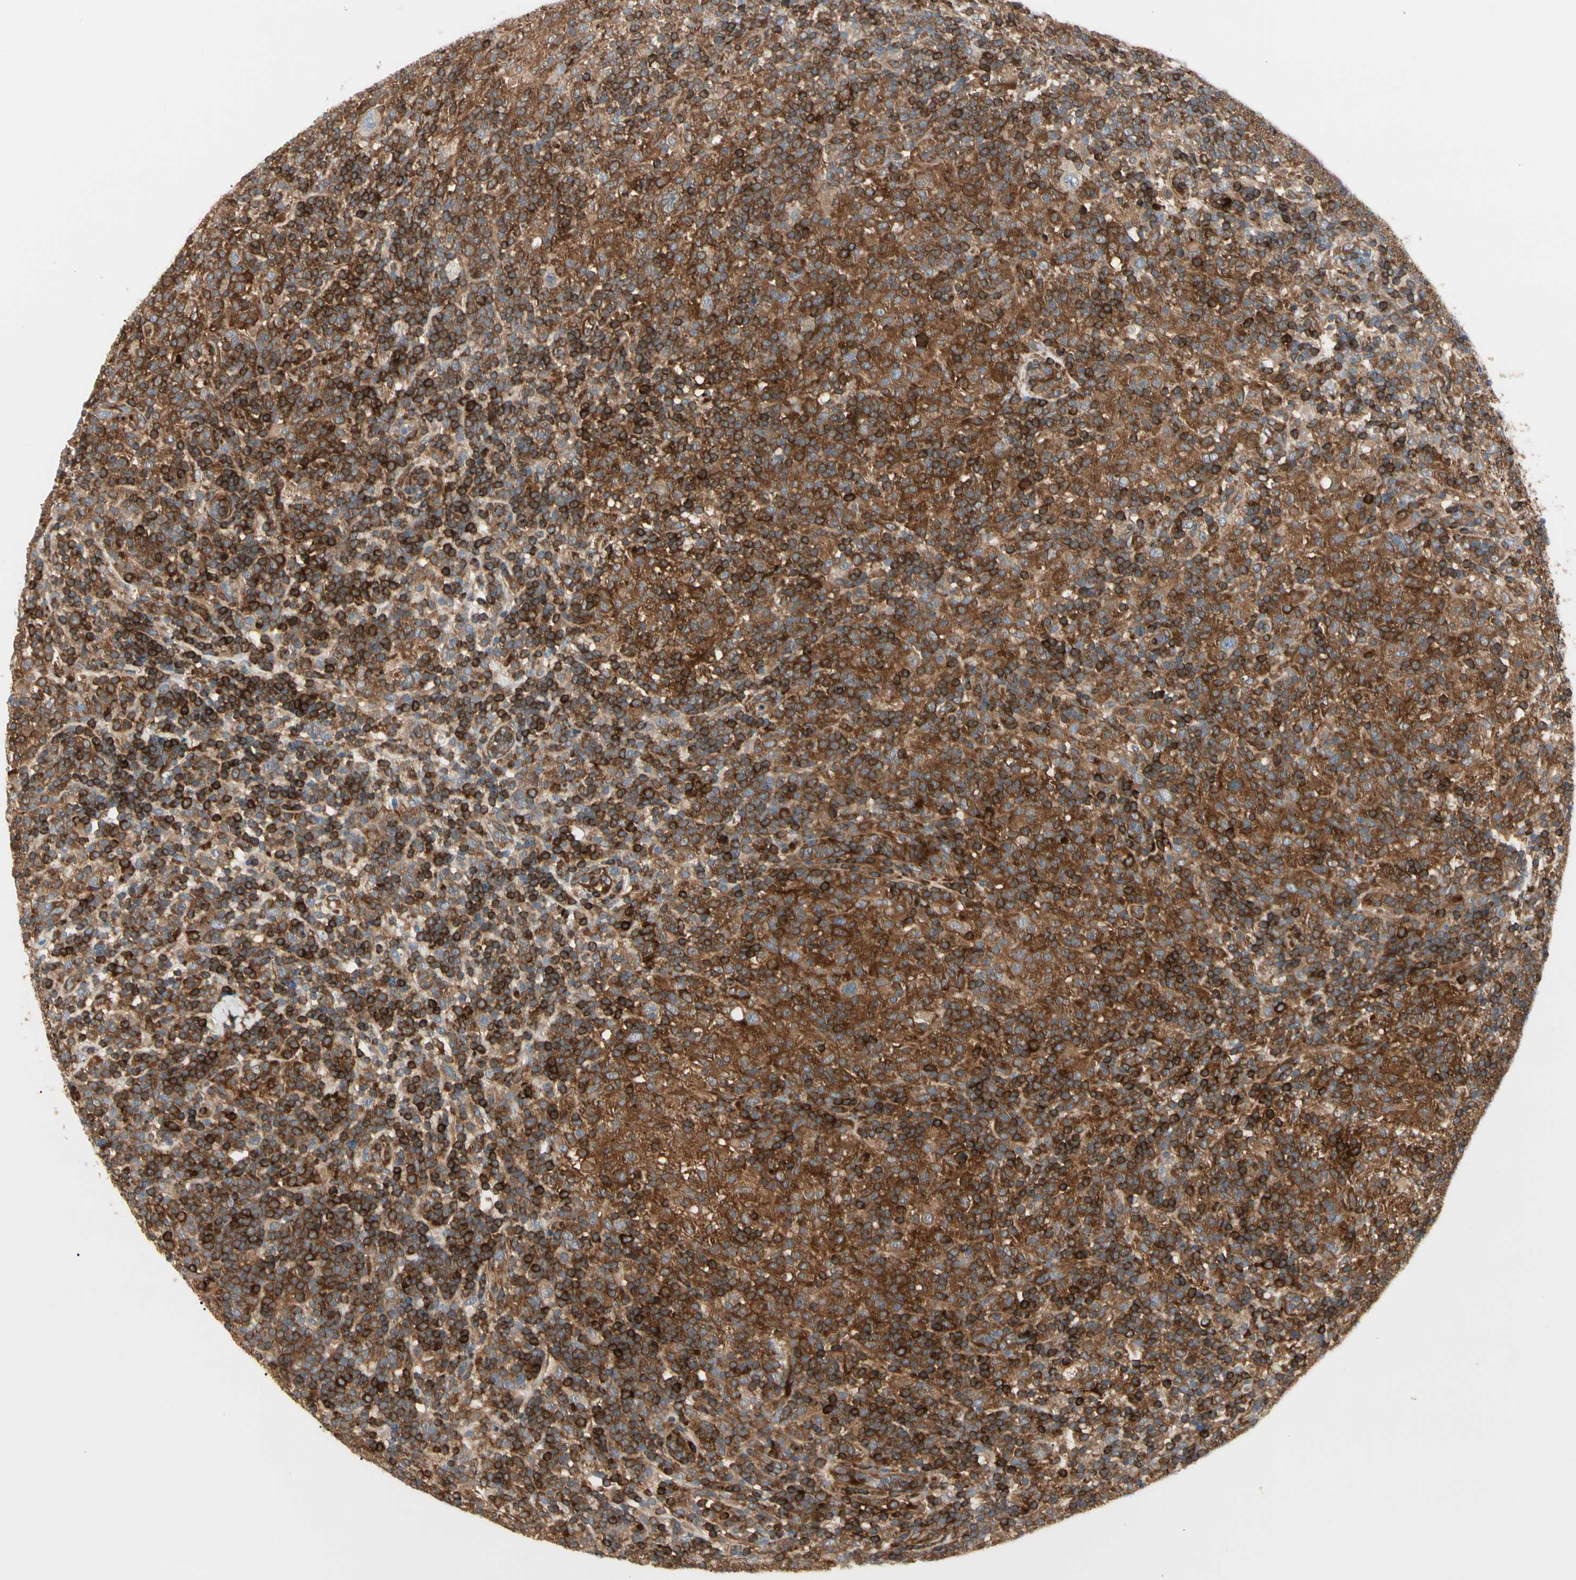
{"staining": {"intensity": "moderate", "quantity": ">75%", "location": "cytoplasmic/membranous"}, "tissue": "lymphoma", "cell_type": "Tumor cells", "image_type": "cancer", "snomed": [{"axis": "morphology", "description": "Hodgkin's disease, NOS"}, {"axis": "topography", "description": "Lymph node"}], "caption": "This histopathology image displays immunohistochemistry (IHC) staining of human lymphoma, with medium moderate cytoplasmic/membranous positivity in about >75% of tumor cells.", "gene": "NFKB2", "patient": {"sex": "male", "age": 70}}